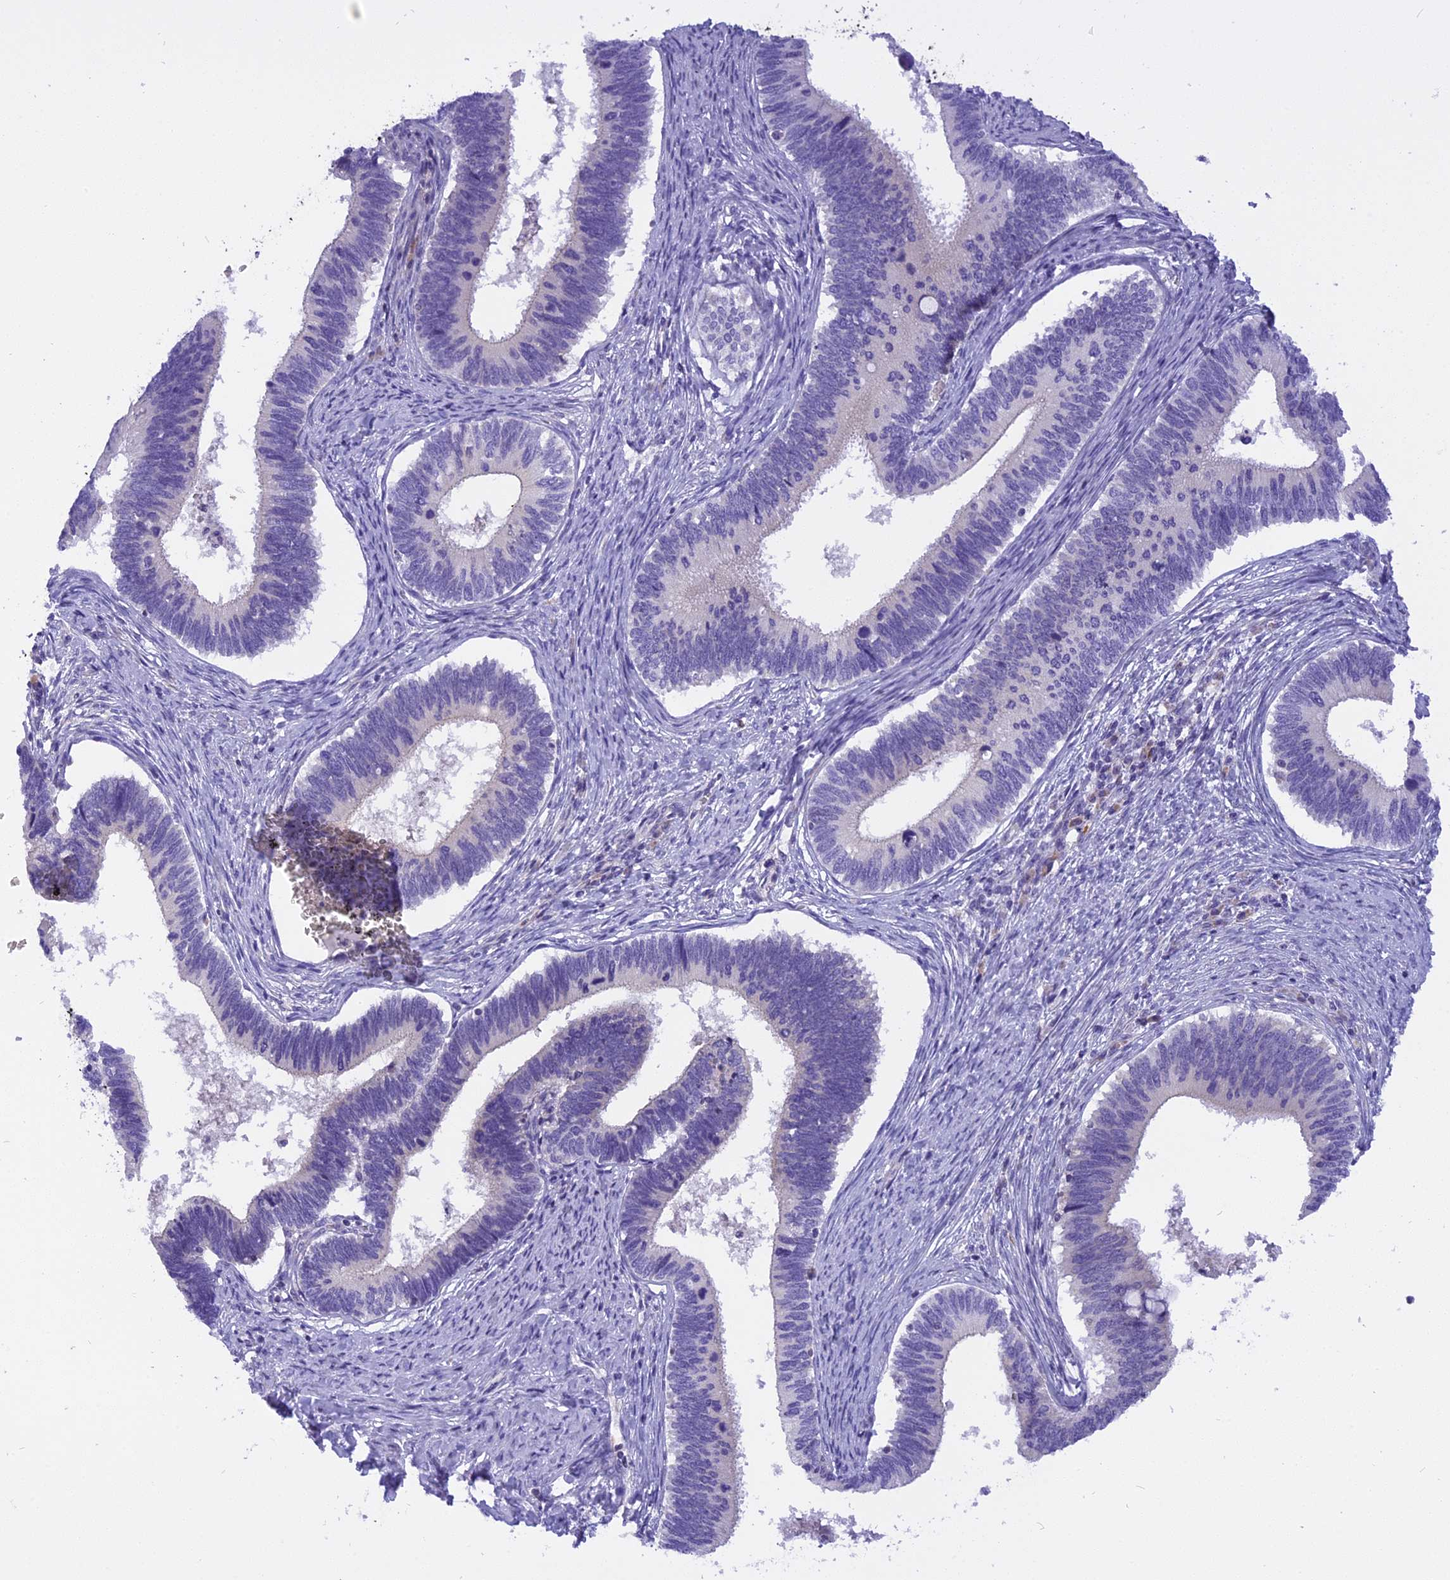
{"staining": {"intensity": "negative", "quantity": "none", "location": "none"}, "tissue": "cervical cancer", "cell_type": "Tumor cells", "image_type": "cancer", "snomed": [{"axis": "morphology", "description": "Adenocarcinoma, NOS"}, {"axis": "topography", "description": "Cervix"}], "caption": "An immunohistochemistry (IHC) histopathology image of cervical cancer is shown. There is no staining in tumor cells of cervical cancer.", "gene": "TRIM3", "patient": {"sex": "female", "age": 42}}